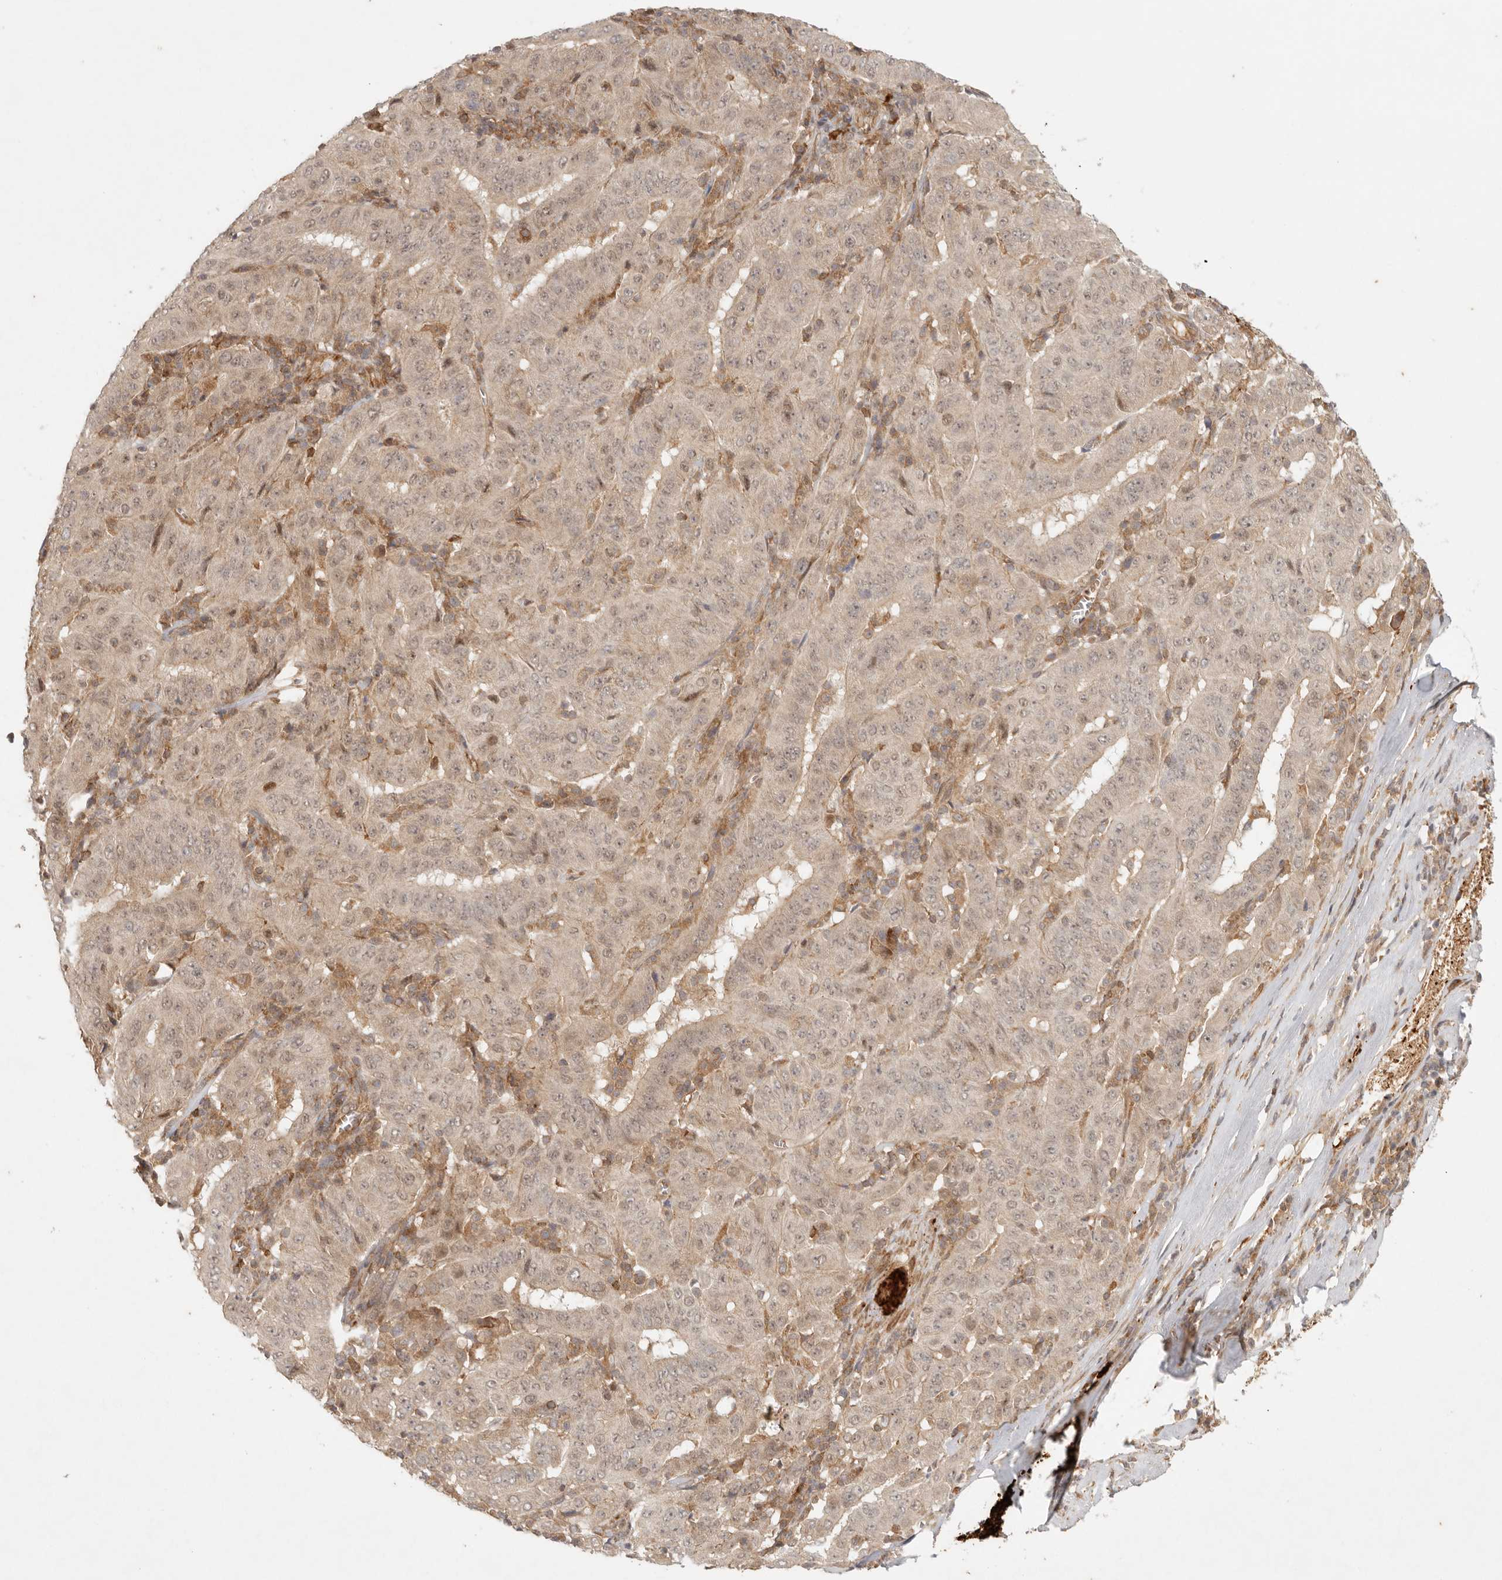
{"staining": {"intensity": "weak", "quantity": ">75%", "location": "cytoplasmic/membranous,nuclear"}, "tissue": "pancreatic cancer", "cell_type": "Tumor cells", "image_type": "cancer", "snomed": [{"axis": "morphology", "description": "Adenocarcinoma, NOS"}, {"axis": "topography", "description": "Pancreas"}], "caption": "Protein staining of adenocarcinoma (pancreatic) tissue shows weak cytoplasmic/membranous and nuclear expression in approximately >75% of tumor cells.", "gene": "AHDC1", "patient": {"sex": "male", "age": 63}}